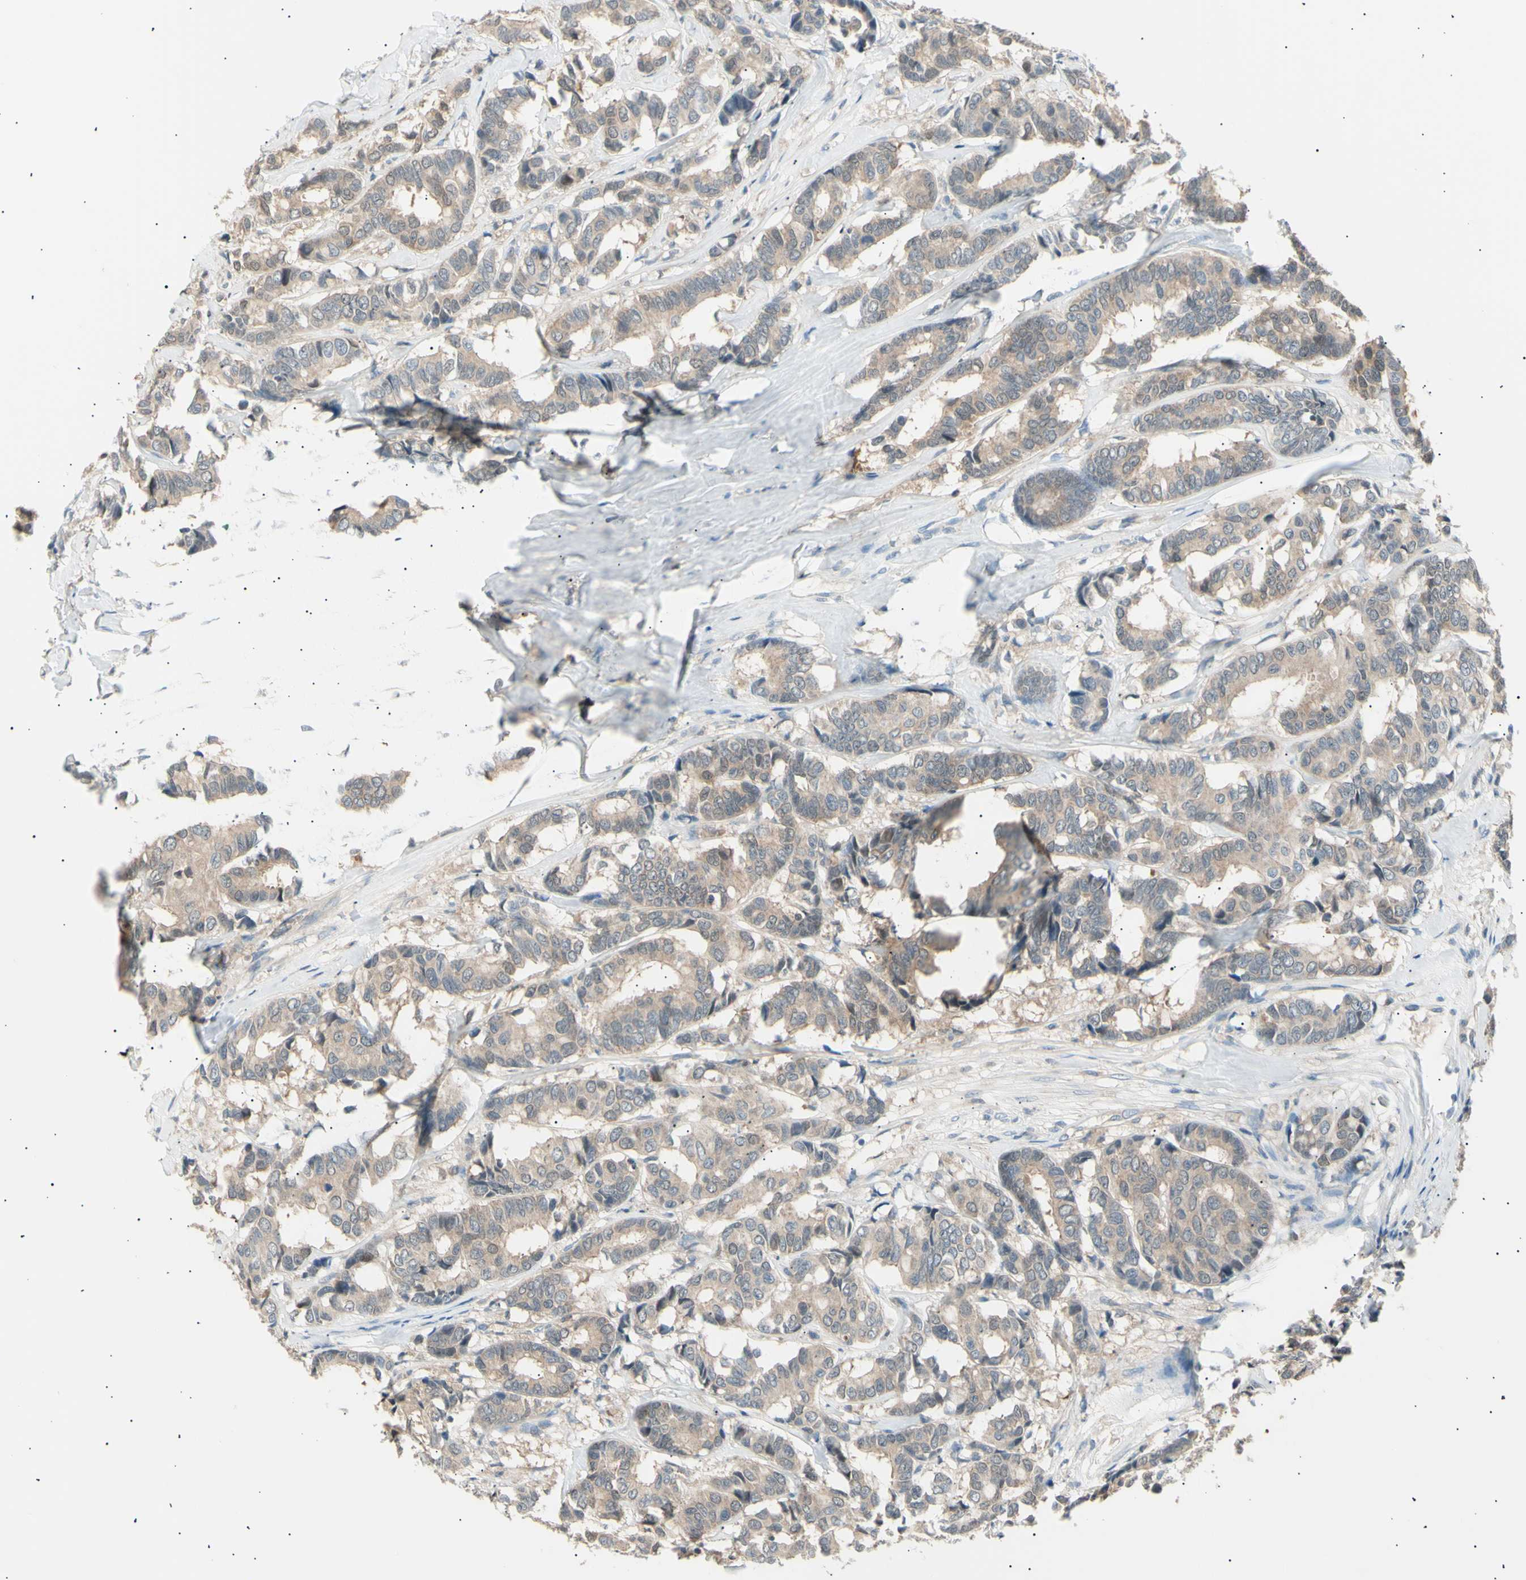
{"staining": {"intensity": "weak", "quantity": ">75%", "location": "cytoplasmic/membranous"}, "tissue": "breast cancer", "cell_type": "Tumor cells", "image_type": "cancer", "snomed": [{"axis": "morphology", "description": "Duct carcinoma"}, {"axis": "topography", "description": "Breast"}], "caption": "Human breast cancer stained with a brown dye demonstrates weak cytoplasmic/membranous positive expression in approximately >75% of tumor cells.", "gene": "LHPP", "patient": {"sex": "female", "age": 87}}